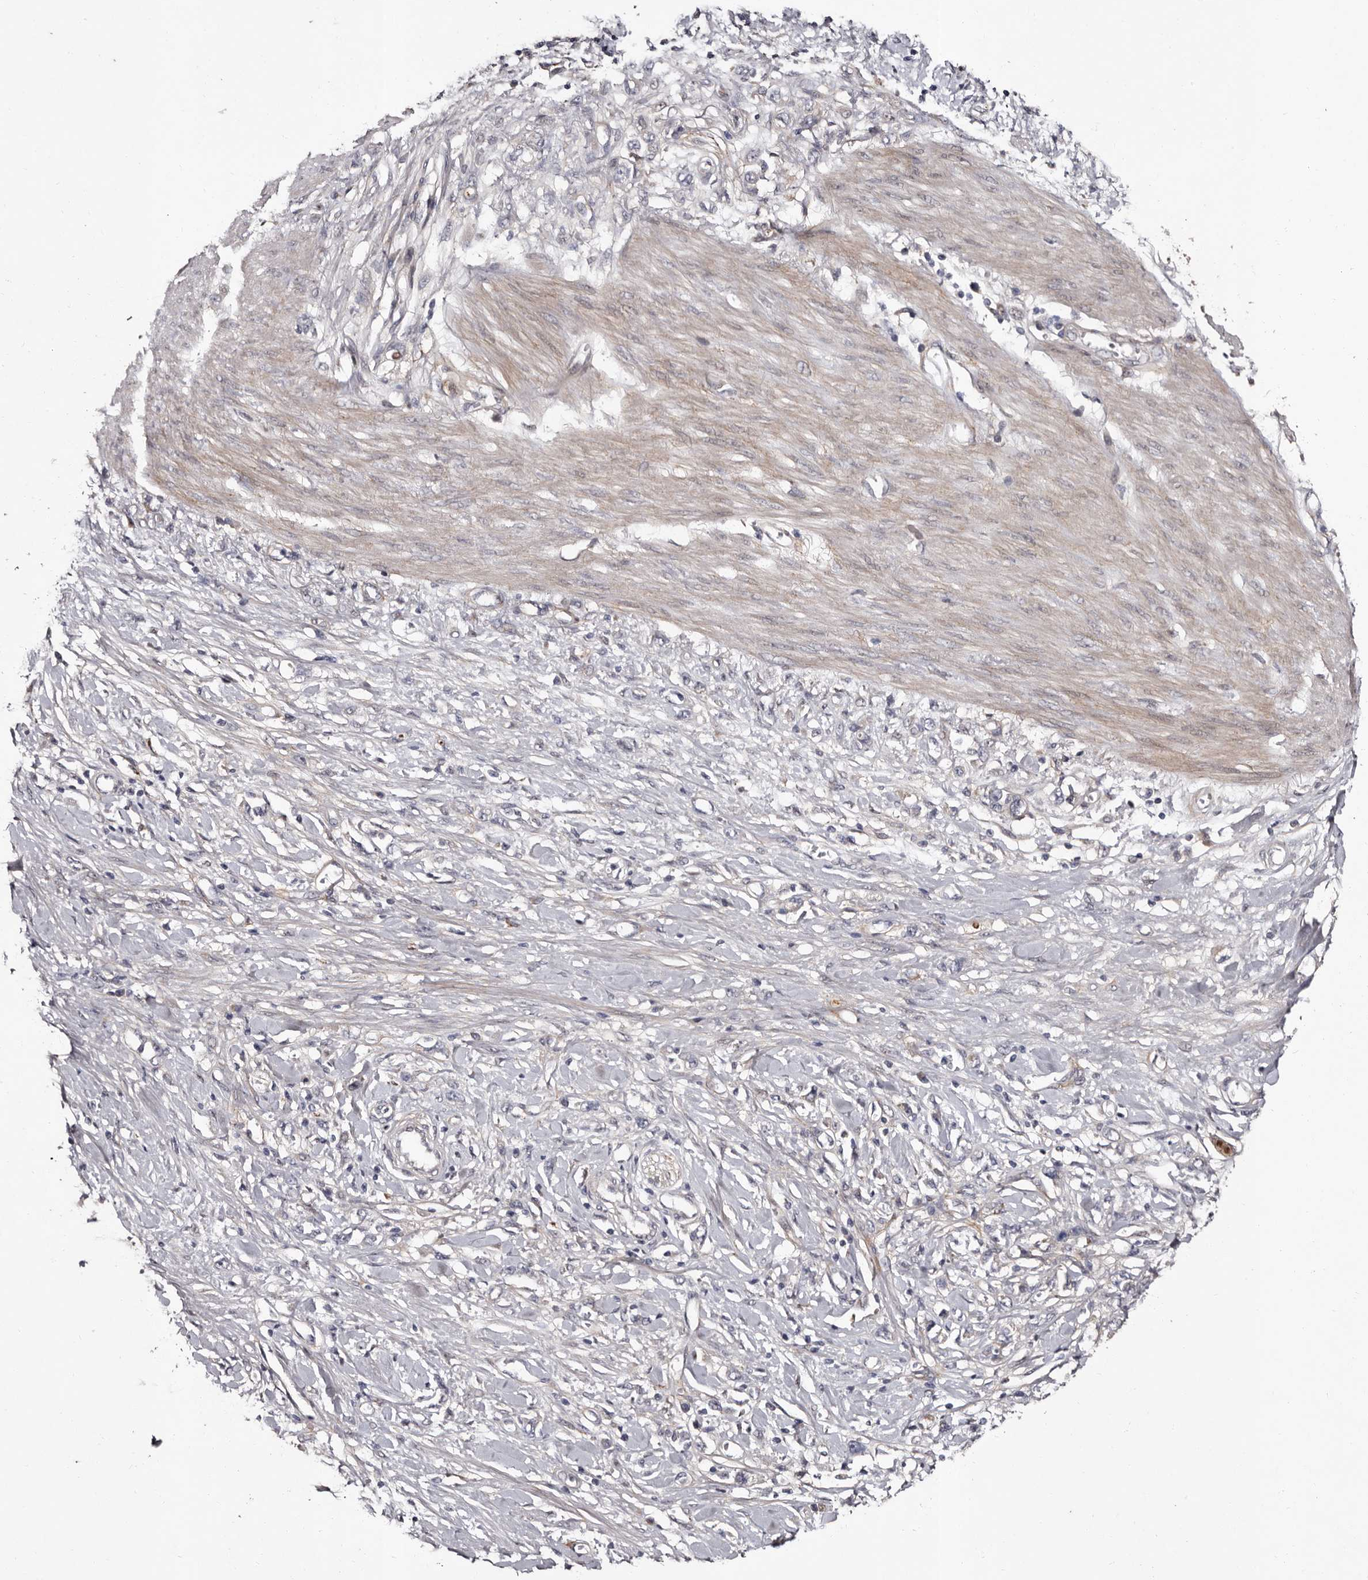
{"staining": {"intensity": "negative", "quantity": "none", "location": "none"}, "tissue": "stomach cancer", "cell_type": "Tumor cells", "image_type": "cancer", "snomed": [{"axis": "morphology", "description": "Adenocarcinoma, NOS"}, {"axis": "topography", "description": "Stomach"}], "caption": "A histopathology image of stomach adenocarcinoma stained for a protein demonstrates no brown staining in tumor cells.", "gene": "FAM91A1", "patient": {"sex": "female", "age": 76}}